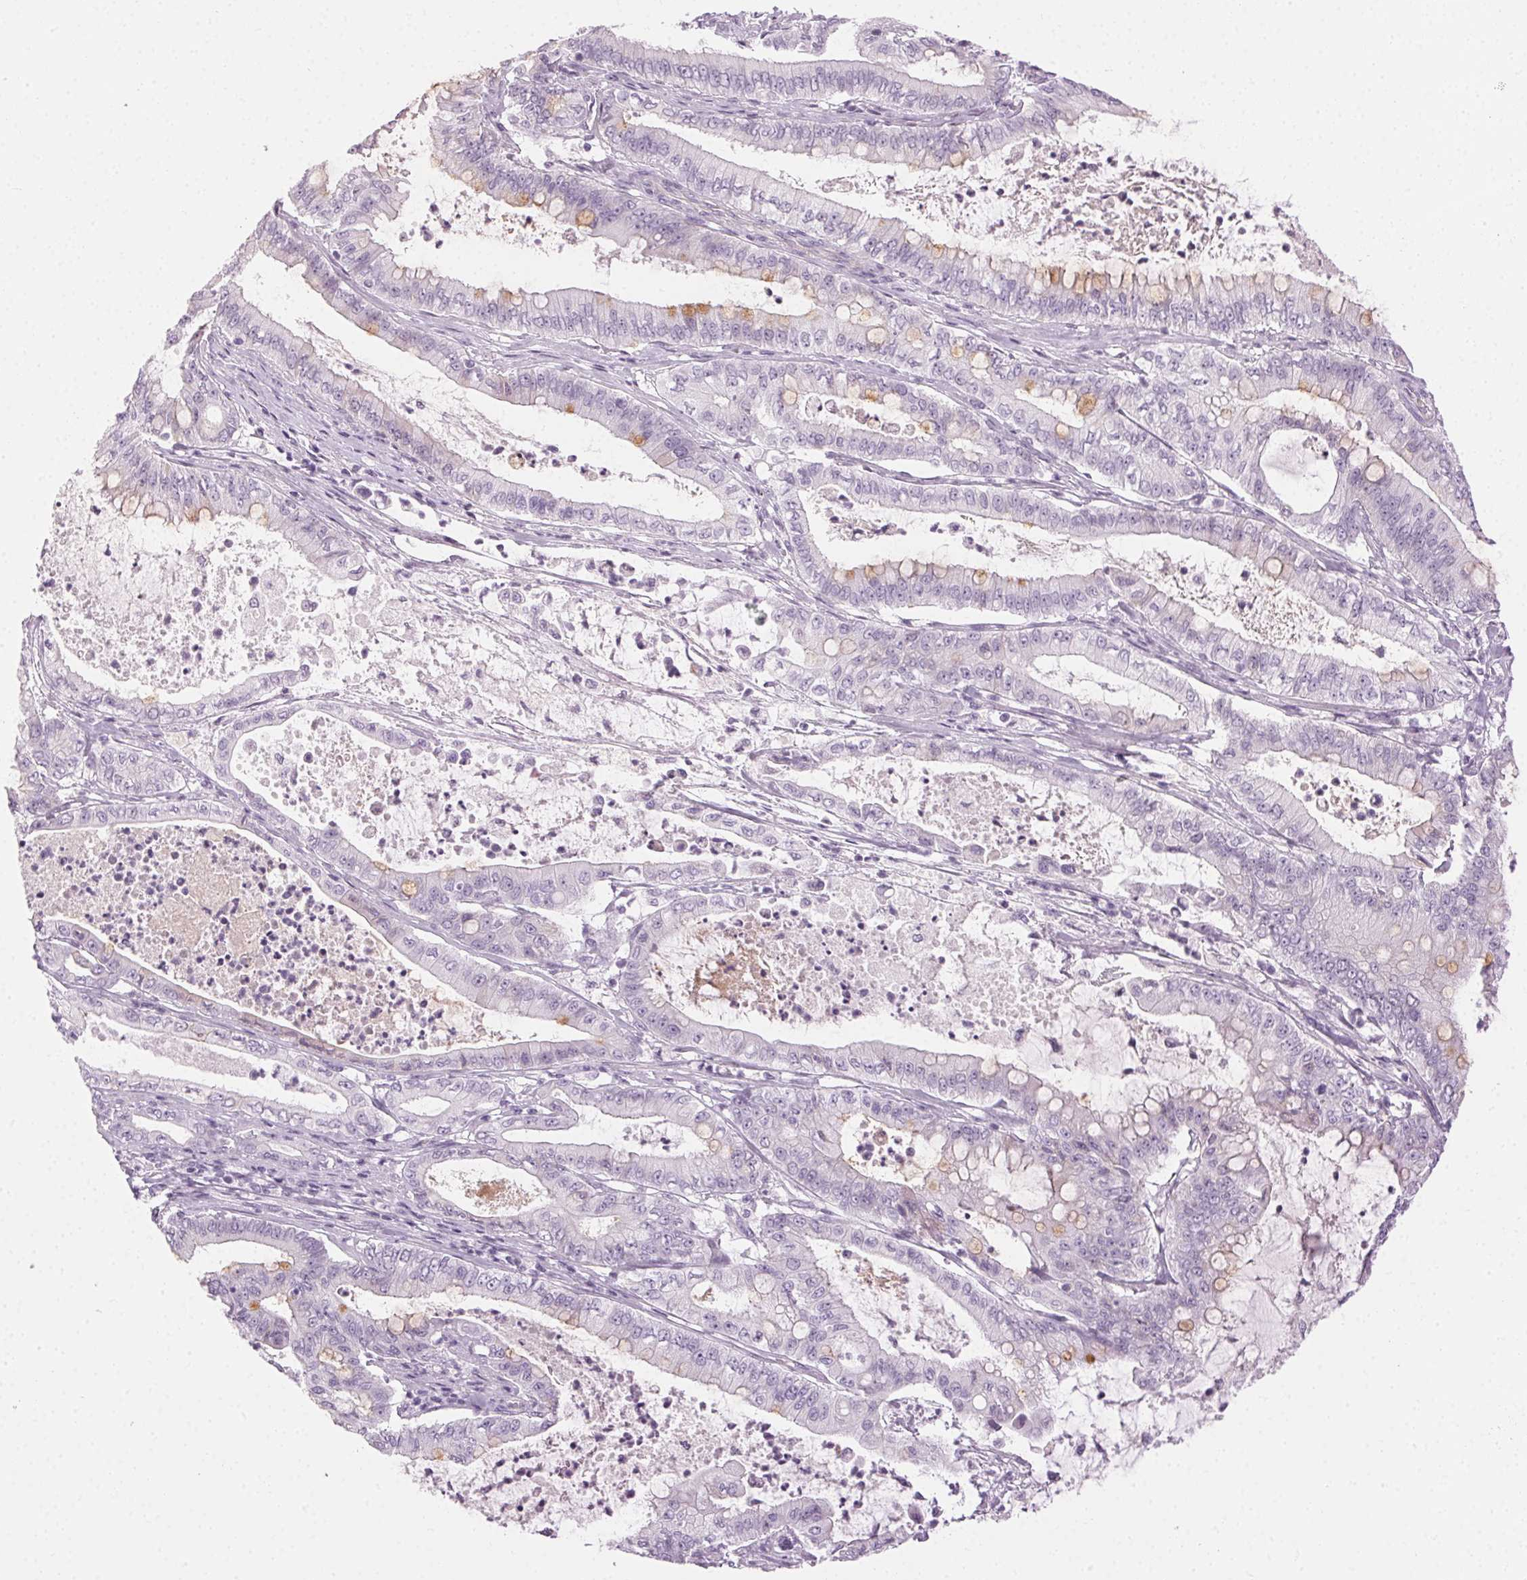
{"staining": {"intensity": "moderate", "quantity": "<25%", "location": "cytoplasmic/membranous"}, "tissue": "pancreatic cancer", "cell_type": "Tumor cells", "image_type": "cancer", "snomed": [{"axis": "morphology", "description": "Adenocarcinoma, NOS"}, {"axis": "topography", "description": "Pancreas"}], "caption": "Immunohistochemistry (IHC) micrograph of human pancreatic cancer (adenocarcinoma) stained for a protein (brown), which reveals low levels of moderate cytoplasmic/membranous expression in about <25% of tumor cells.", "gene": "AIF1L", "patient": {"sex": "male", "age": 71}}